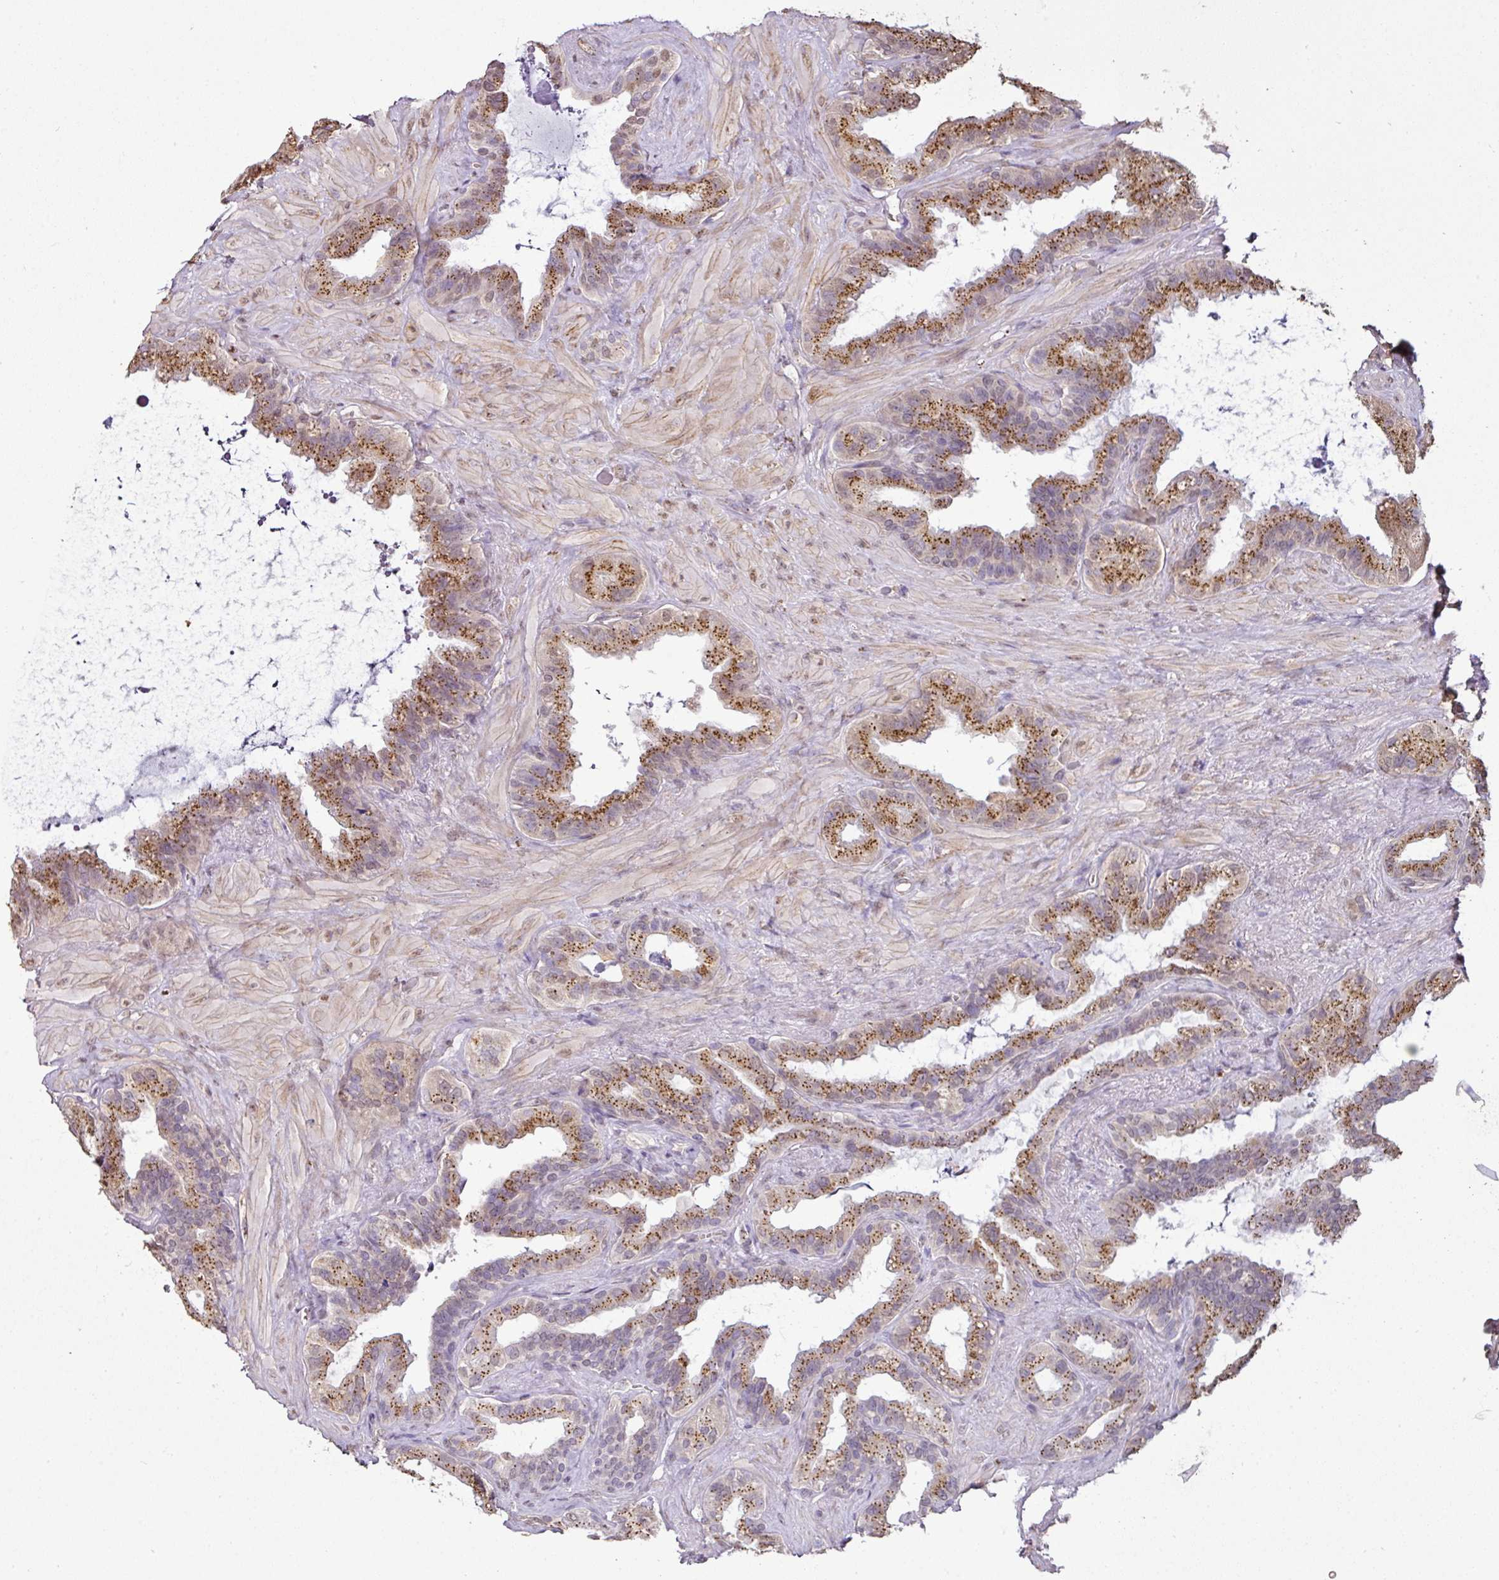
{"staining": {"intensity": "weak", "quantity": ">75%", "location": "cytoplasmic/membranous,nuclear"}, "tissue": "seminal vesicle", "cell_type": "Glandular cells", "image_type": "normal", "snomed": [{"axis": "morphology", "description": "Normal tissue, NOS"}, {"axis": "topography", "description": "Seminal veicle"}, {"axis": "topography", "description": "Peripheral nerve tissue"}], "caption": "Glandular cells demonstrate low levels of weak cytoplasmic/membranous,nuclear positivity in approximately >75% of cells in unremarkable seminal vesicle.", "gene": "JPH2", "patient": {"sex": "male", "age": 76}}